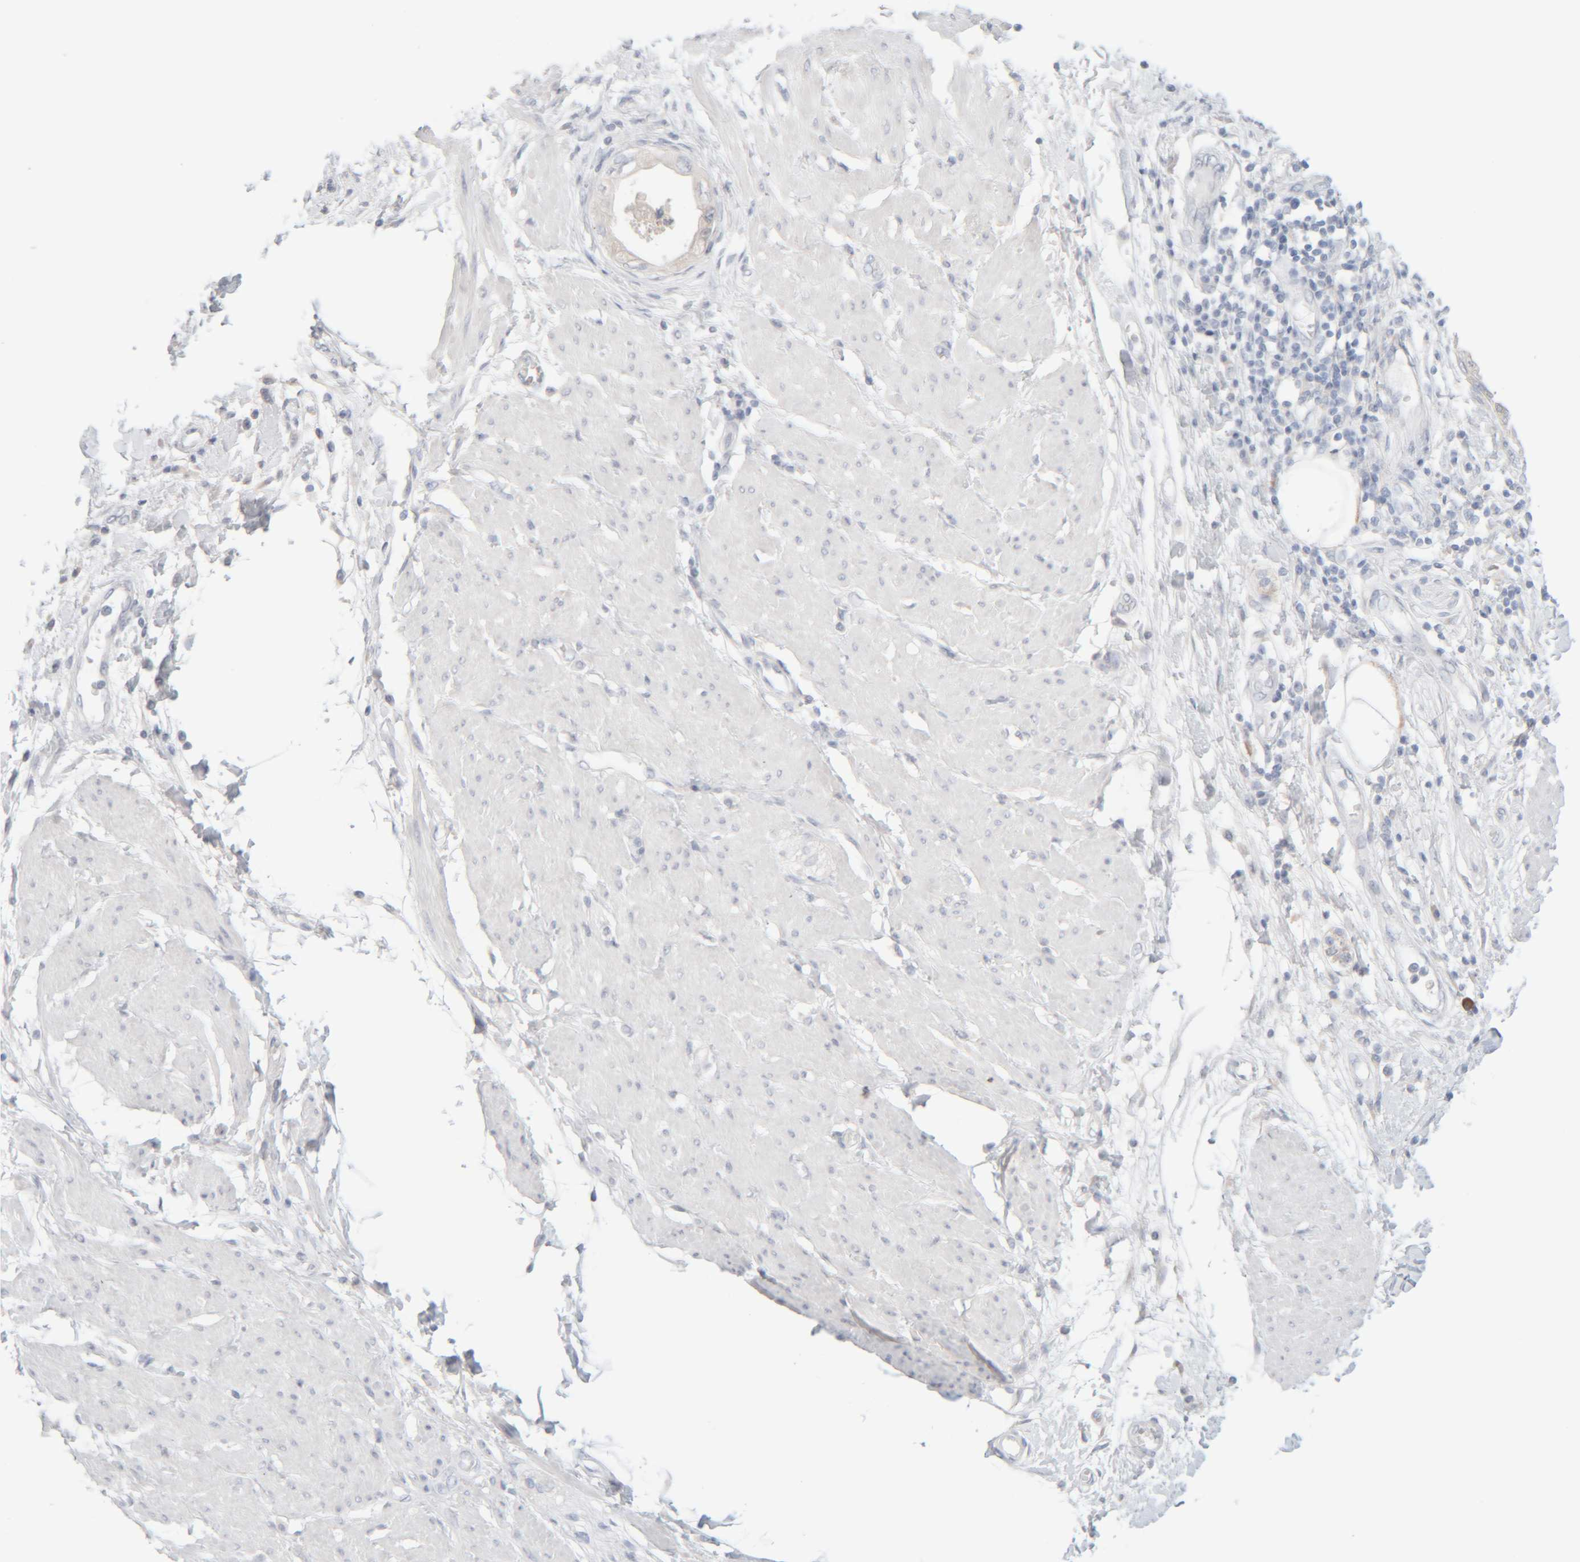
{"staining": {"intensity": "negative", "quantity": "none", "location": "none"}, "tissue": "pancreatic cancer", "cell_type": "Tumor cells", "image_type": "cancer", "snomed": [{"axis": "morphology", "description": "Normal tissue, NOS"}, {"axis": "morphology", "description": "Adenocarcinoma, NOS"}, {"axis": "topography", "description": "Pancreas"}, {"axis": "topography", "description": "Duodenum"}], "caption": "This photomicrograph is of pancreatic cancer stained with IHC to label a protein in brown with the nuclei are counter-stained blue. There is no staining in tumor cells. (DAB (3,3'-diaminobenzidine) IHC, high magnification).", "gene": "RIDA", "patient": {"sex": "female", "age": 60}}